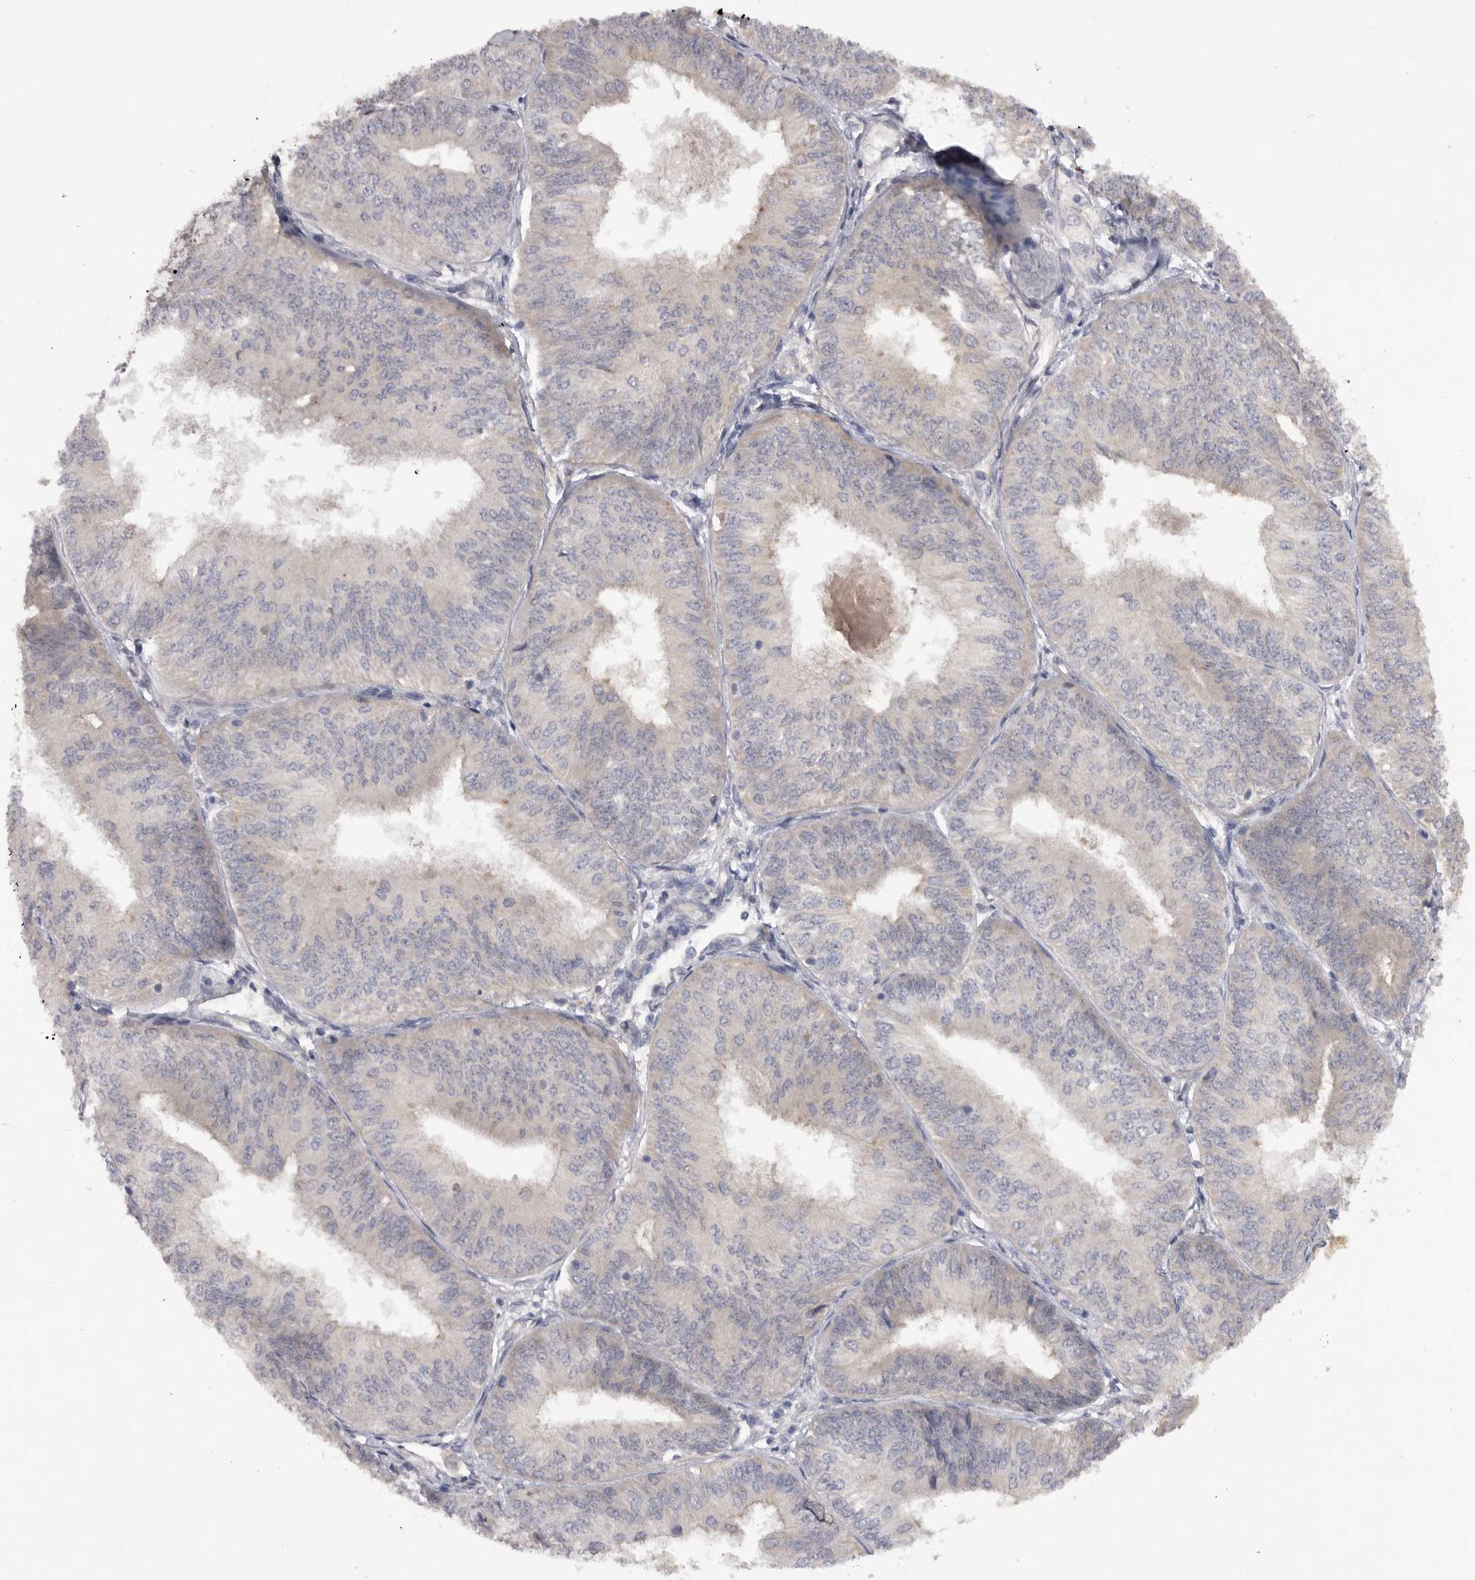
{"staining": {"intensity": "negative", "quantity": "none", "location": "none"}, "tissue": "endometrial cancer", "cell_type": "Tumor cells", "image_type": "cancer", "snomed": [{"axis": "morphology", "description": "Adenocarcinoma, NOS"}, {"axis": "topography", "description": "Endometrium"}], "caption": "Immunohistochemistry (IHC) histopathology image of neoplastic tissue: human endometrial cancer (adenocarcinoma) stained with DAB (3,3'-diaminobenzidine) displays no significant protein positivity in tumor cells.", "gene": "DHDDS", "patient": {"sex": "female", "age": 58}}